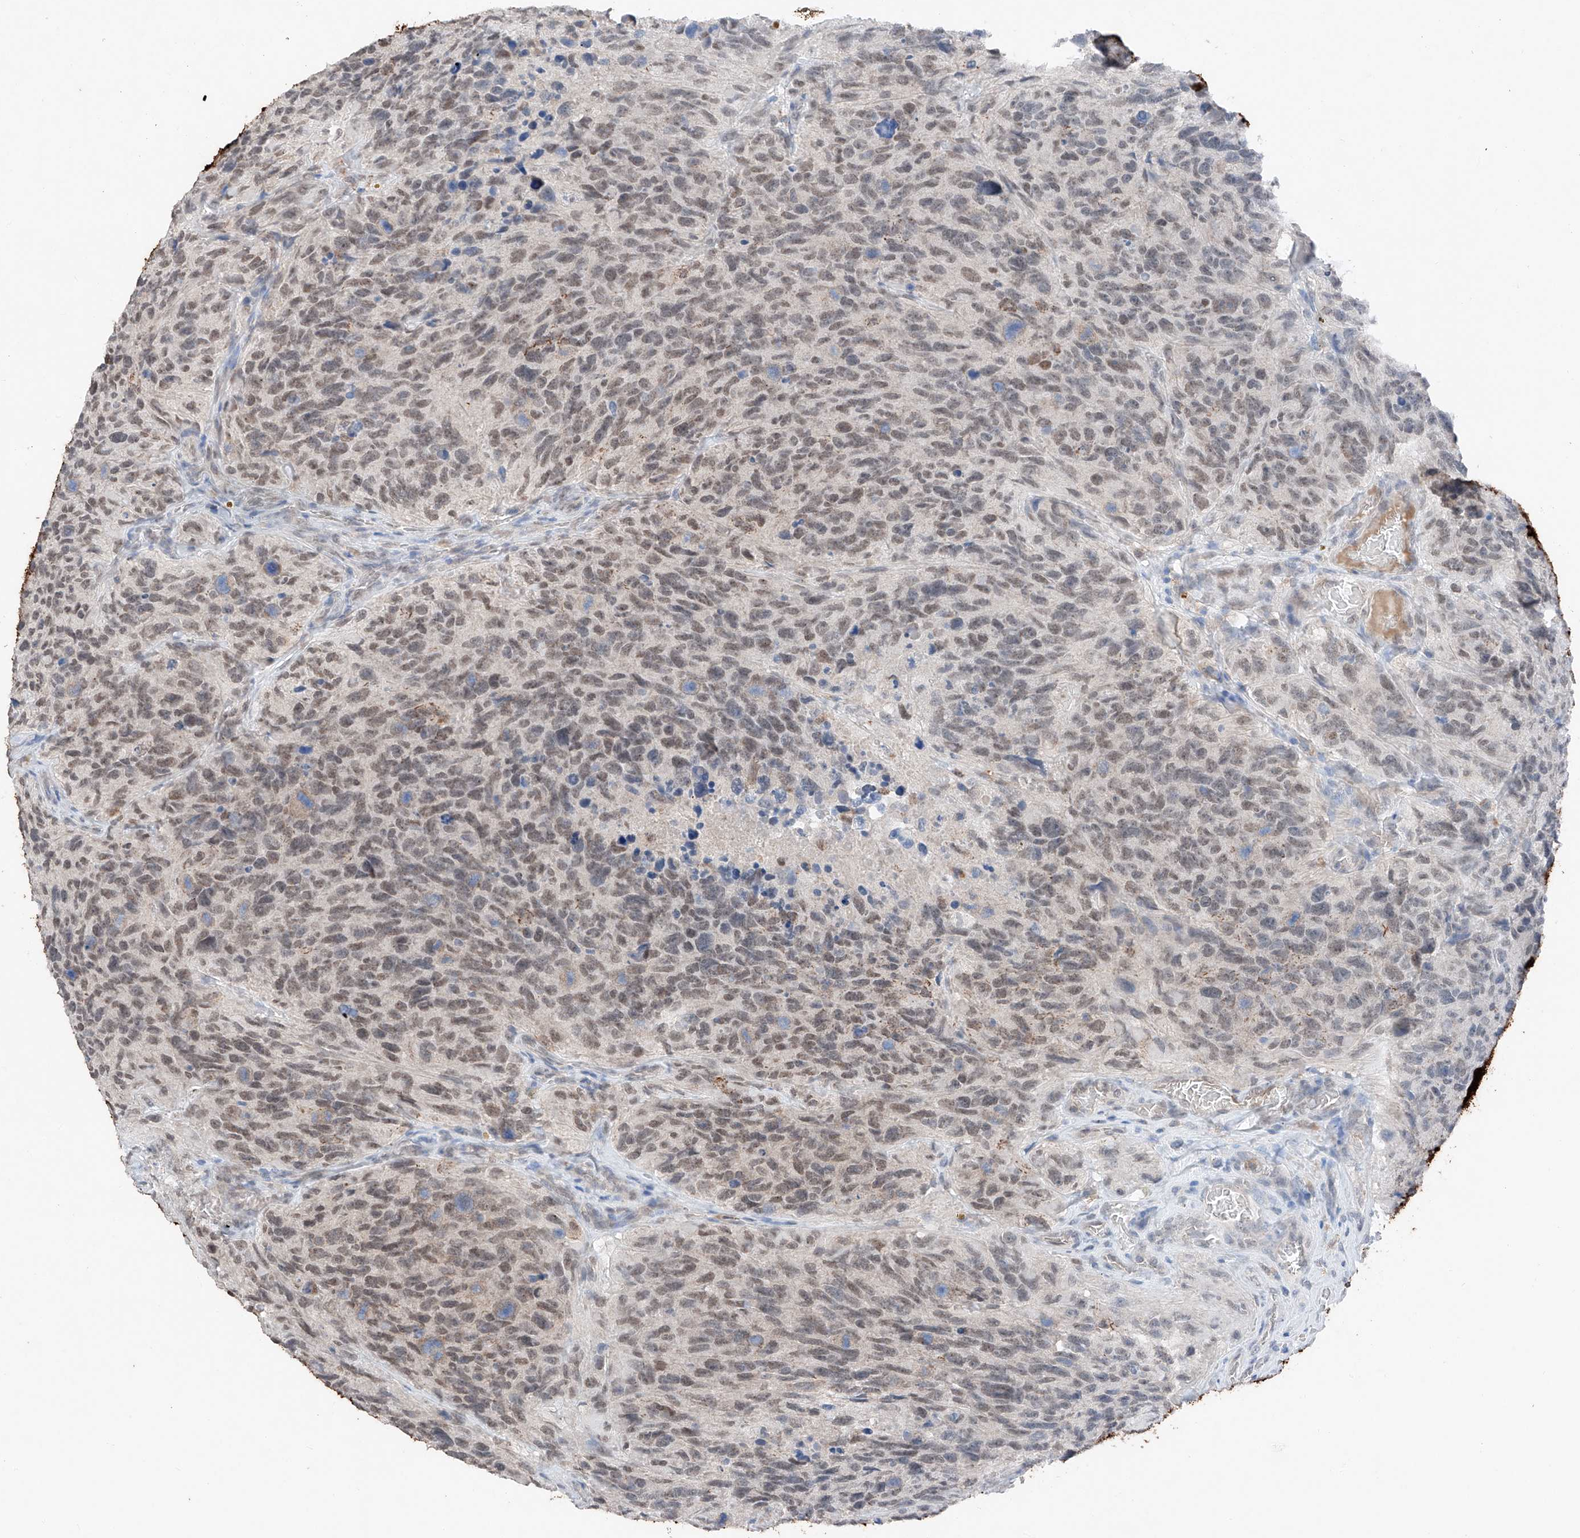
{"staining": {"intensity": "weak", "quantity": "25%-75%", "location": "nuclear"}, "tissue": "glioma", "cell_type": "Tumor cells", "image_type": "cancer", "snomed": [{"axis": "morphology", "description": "Glioma, malignant, High grade"}, {"axis": "topography", "description": "Brain"}], "caption": "A low amount of weak nuclear staining is seen in approximately 25%-75% of tumor cells in glioma tissue.", "gene": "TBX4", "patient": {"sex": "male", "age": 69}}